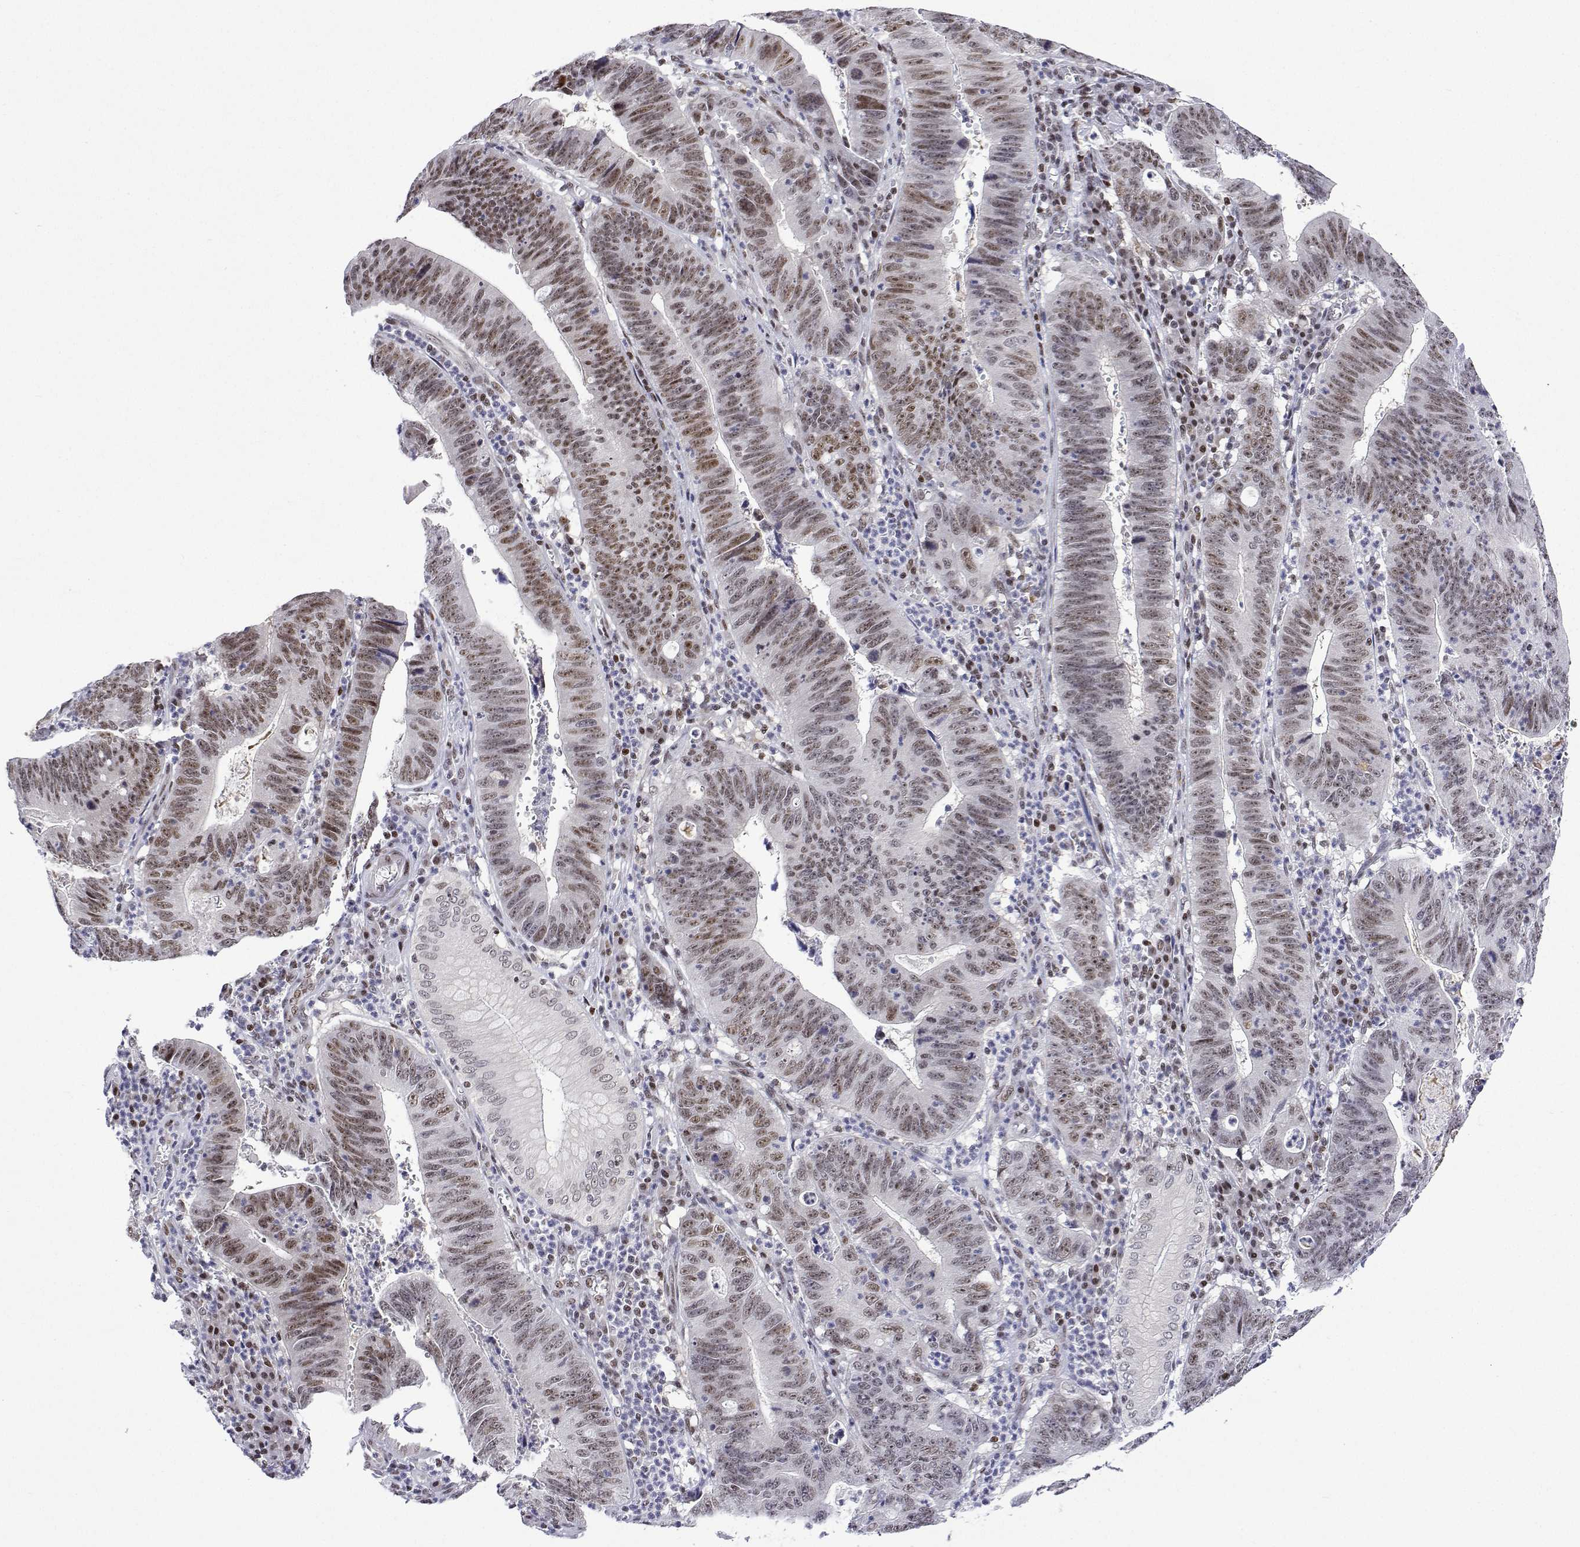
{"staining": {"intensity": "moderate", "quantity": "25%-75%", "location": "nuclear"}, "tissue": "stomach cancer", "cell_type": "Tumor cells", "image_type": "cancer", "snomed": [{"axis": "morphology", "description": "Adenocarcinoma, NOS"}, {"axis": "topography", "description": "Stomach"}], "caption": "Protein expression analysis of adenocarcinoma (stomach) shows moderate nuclear positivity in about 25%-75% of tumor cells. The protein is stained brown, and the nuclei are stained in blue (DAB IHC with brightfield microscopy, high magnification).", "gene": "XPC", "patient": {"sex": "male", "age": 59}}